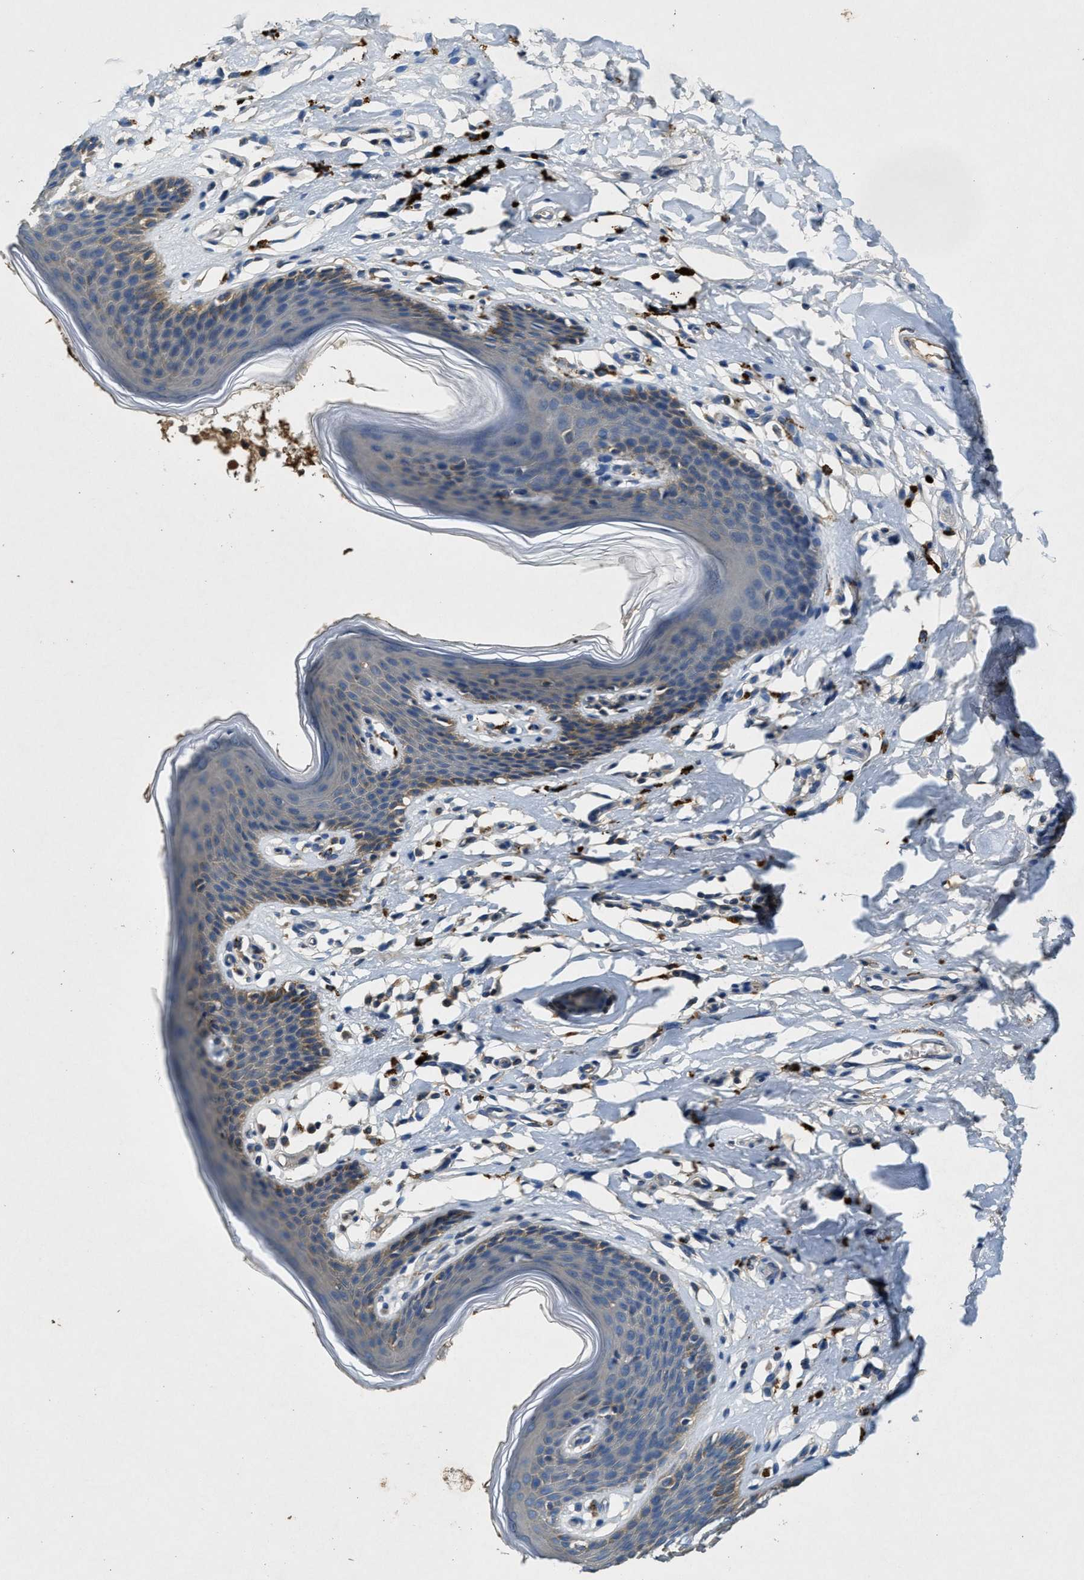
{"staining": {"intensity": "weak", "quantity": "<25%", "location": "cytoplasmic/membranous"}, "tissue": "skin", "cell_type": "Epidermal cells", "image_type": "normal", "snomed": [{"axis": "morphology", "description": "Normal tissue, NOS"}, {"axis": "topography", "description": "Vulva"}], "caption": "Immunohistochemistry (IHC) micrograph of benign skin: skin stained with DAB reveals no significant protein positivity in epidermal cells.", "gene": "BLOC1S1", "patient": {"sex": "female", "age": 66}}